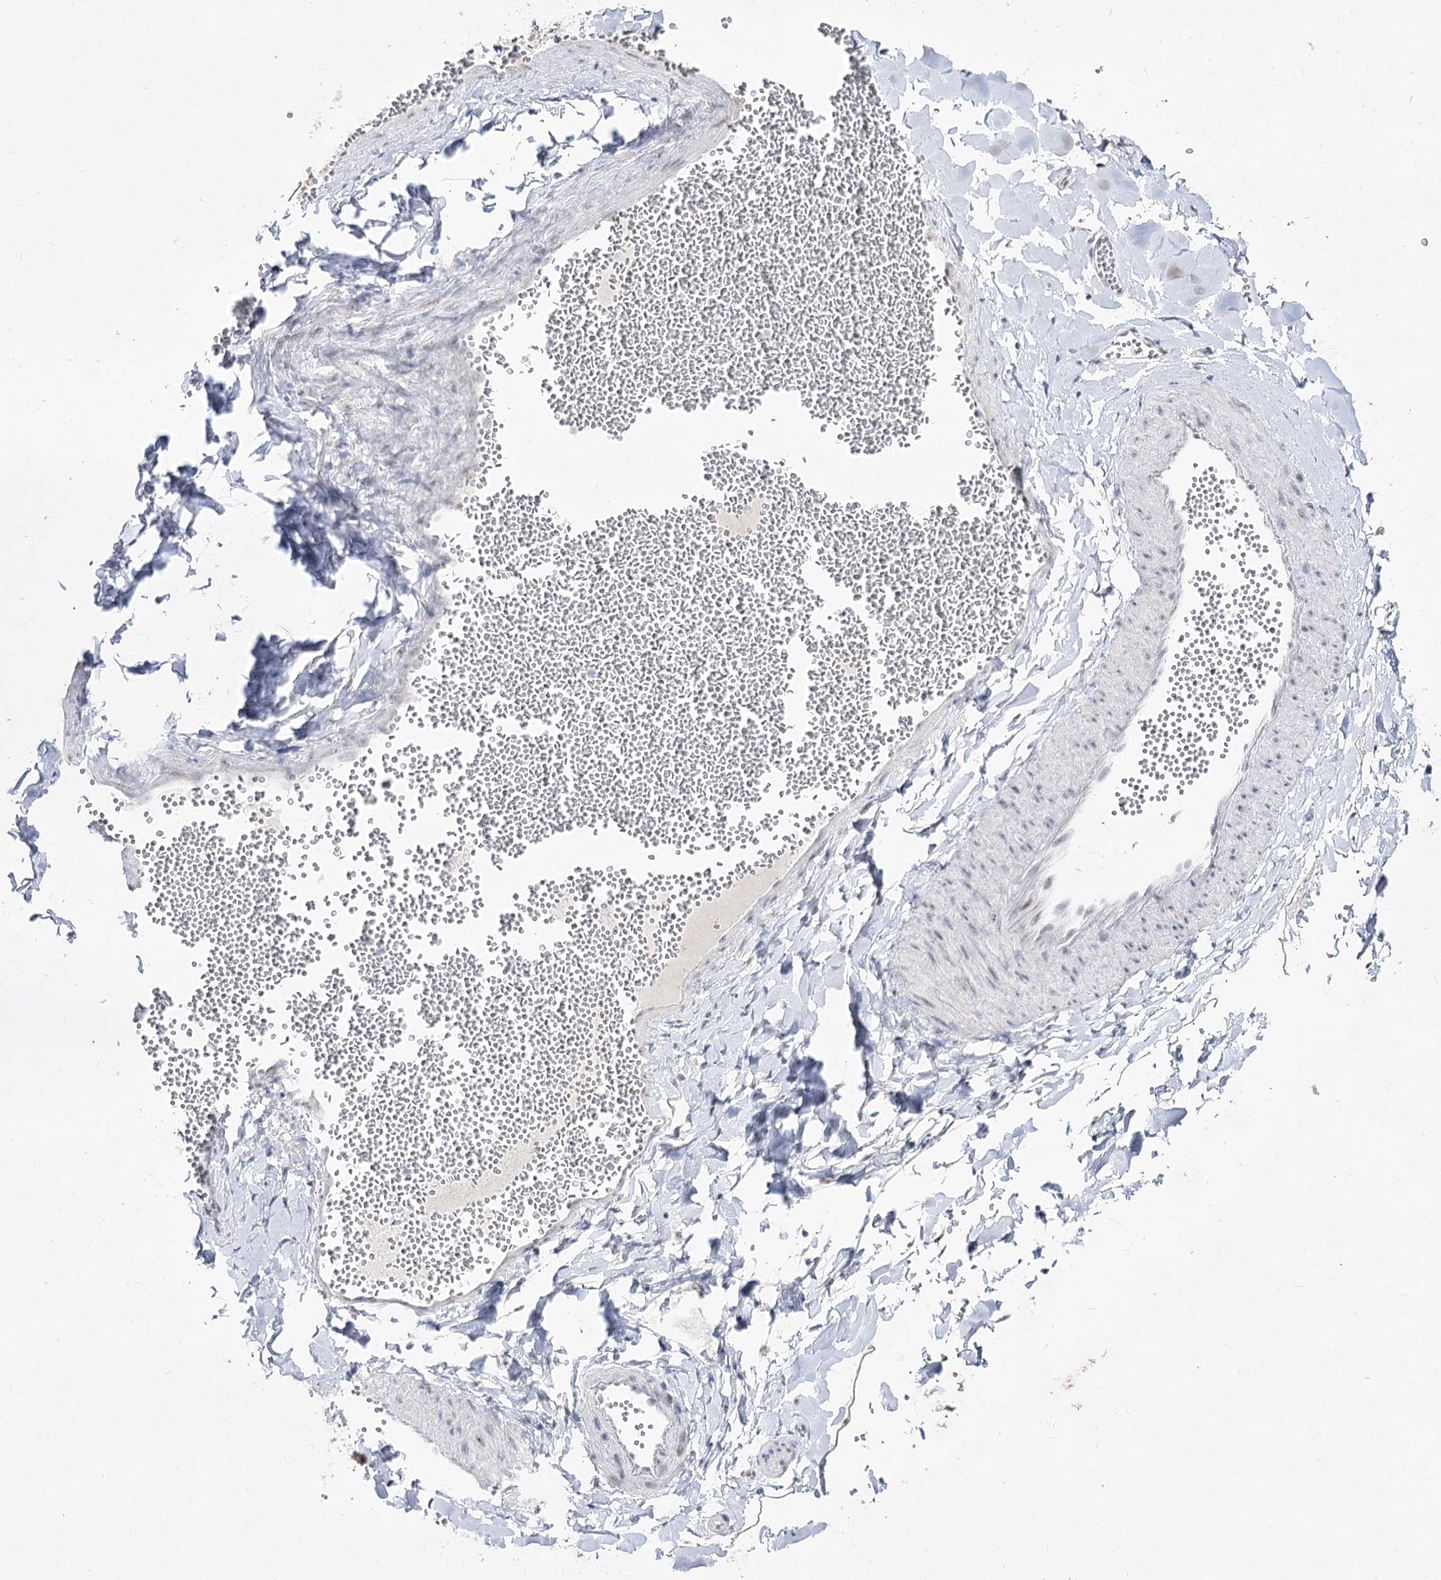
{"staining": {"intensity": "negative", "quantity": "none", "location": "none"}, "tissue": "adipose tissue", "cell_type": "Adipocytes", "image_type": "normal", "snomed": [{"axis": "morphology", "description": "Normal tissue, NOS"}, {"axis": "topography", "description": "Gallbladder"}, {"axis": "topography", "description": "Peripheral nerve tissue"}], "caption": "DAB immunohistochemical staining of normal human adipose tissue demonstrates no significant positivity in adipocytes.", "gene": "DDX50", "patient": {"sex": "male", "age": 38}}